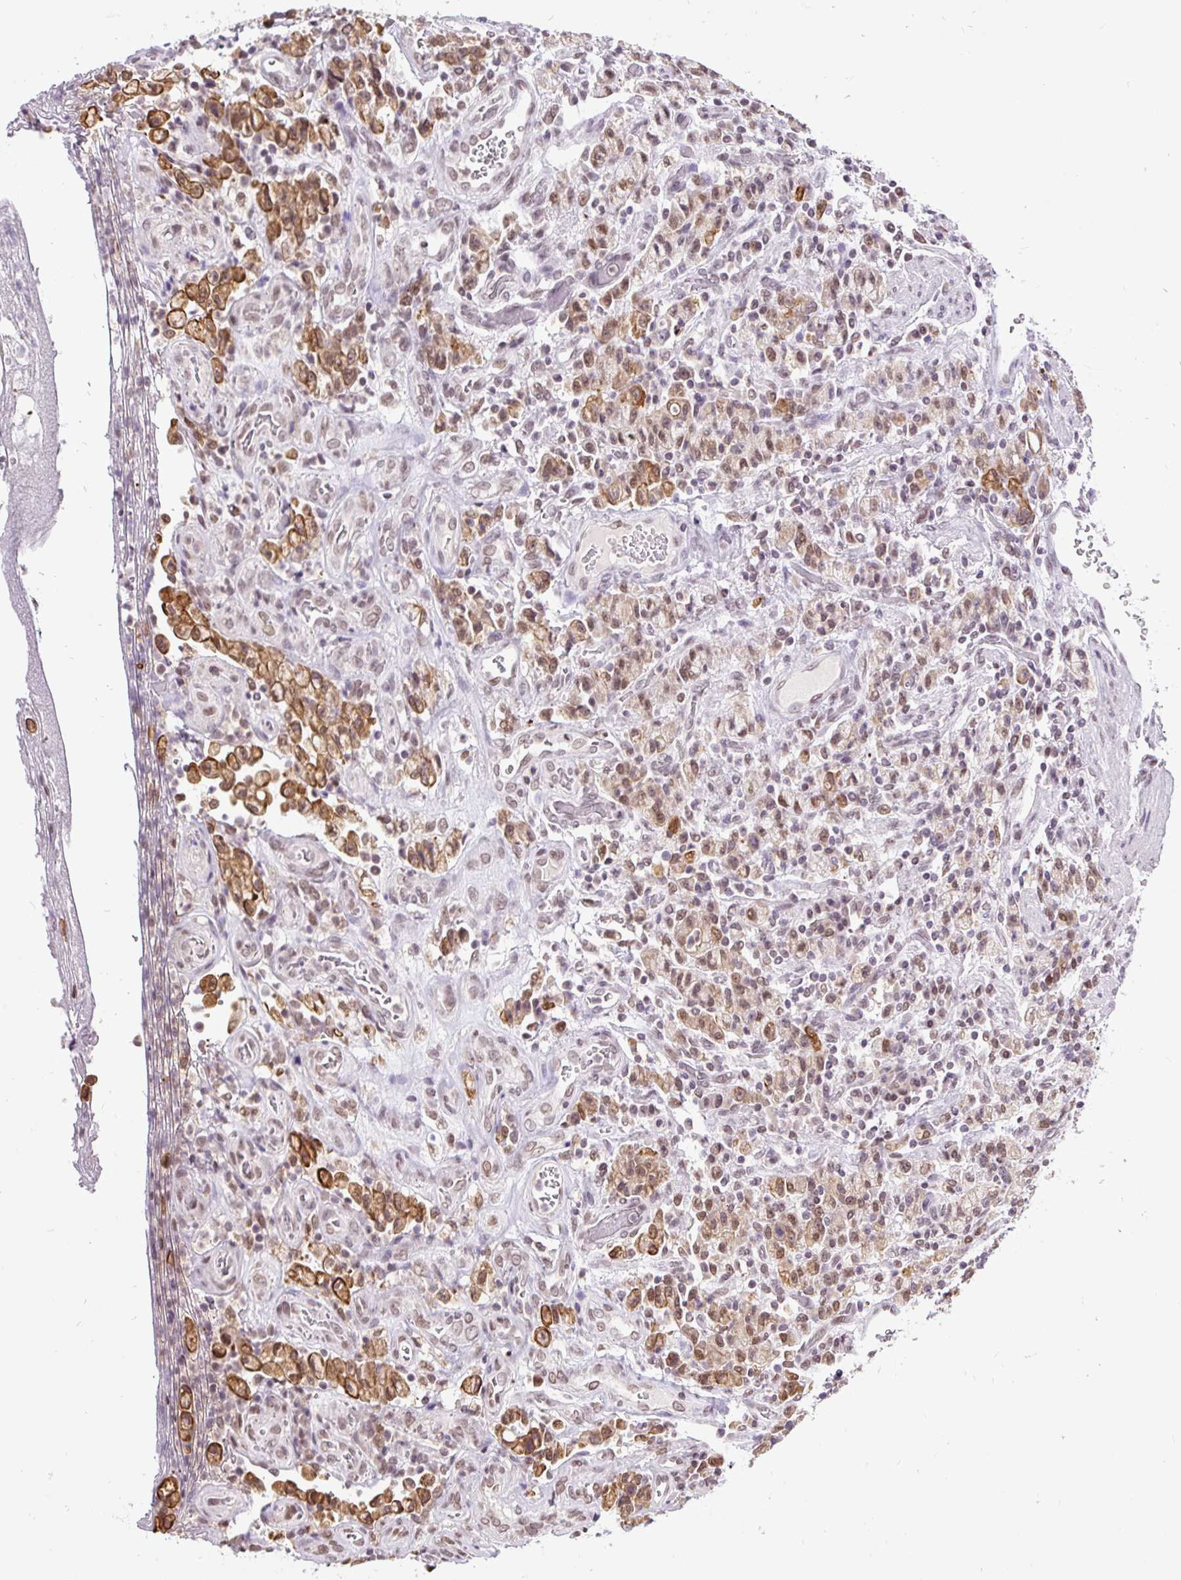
{"staining": {"intensity": "moderate", "quantity": ">75%", "location": "cytoplasmic/membranous,nuclear"}, "tissue": "stomach cancer", "cell_type": "Tumor cells", "image_type": "cancer", "snomed": [{"axis": "morphology", "description": "Adenocarcinoma, NOS"}, {"axis": "topography", "description": "Stomach"}], "caption": "Protein staining of stomach adenocarcinoma tissue demonstrates moderate cytoplasmic/membranous and nuclear expression in about >75% of tumor cells.", "gene": "ZNF672", "patient": {"sex": "male", "age": 77}}